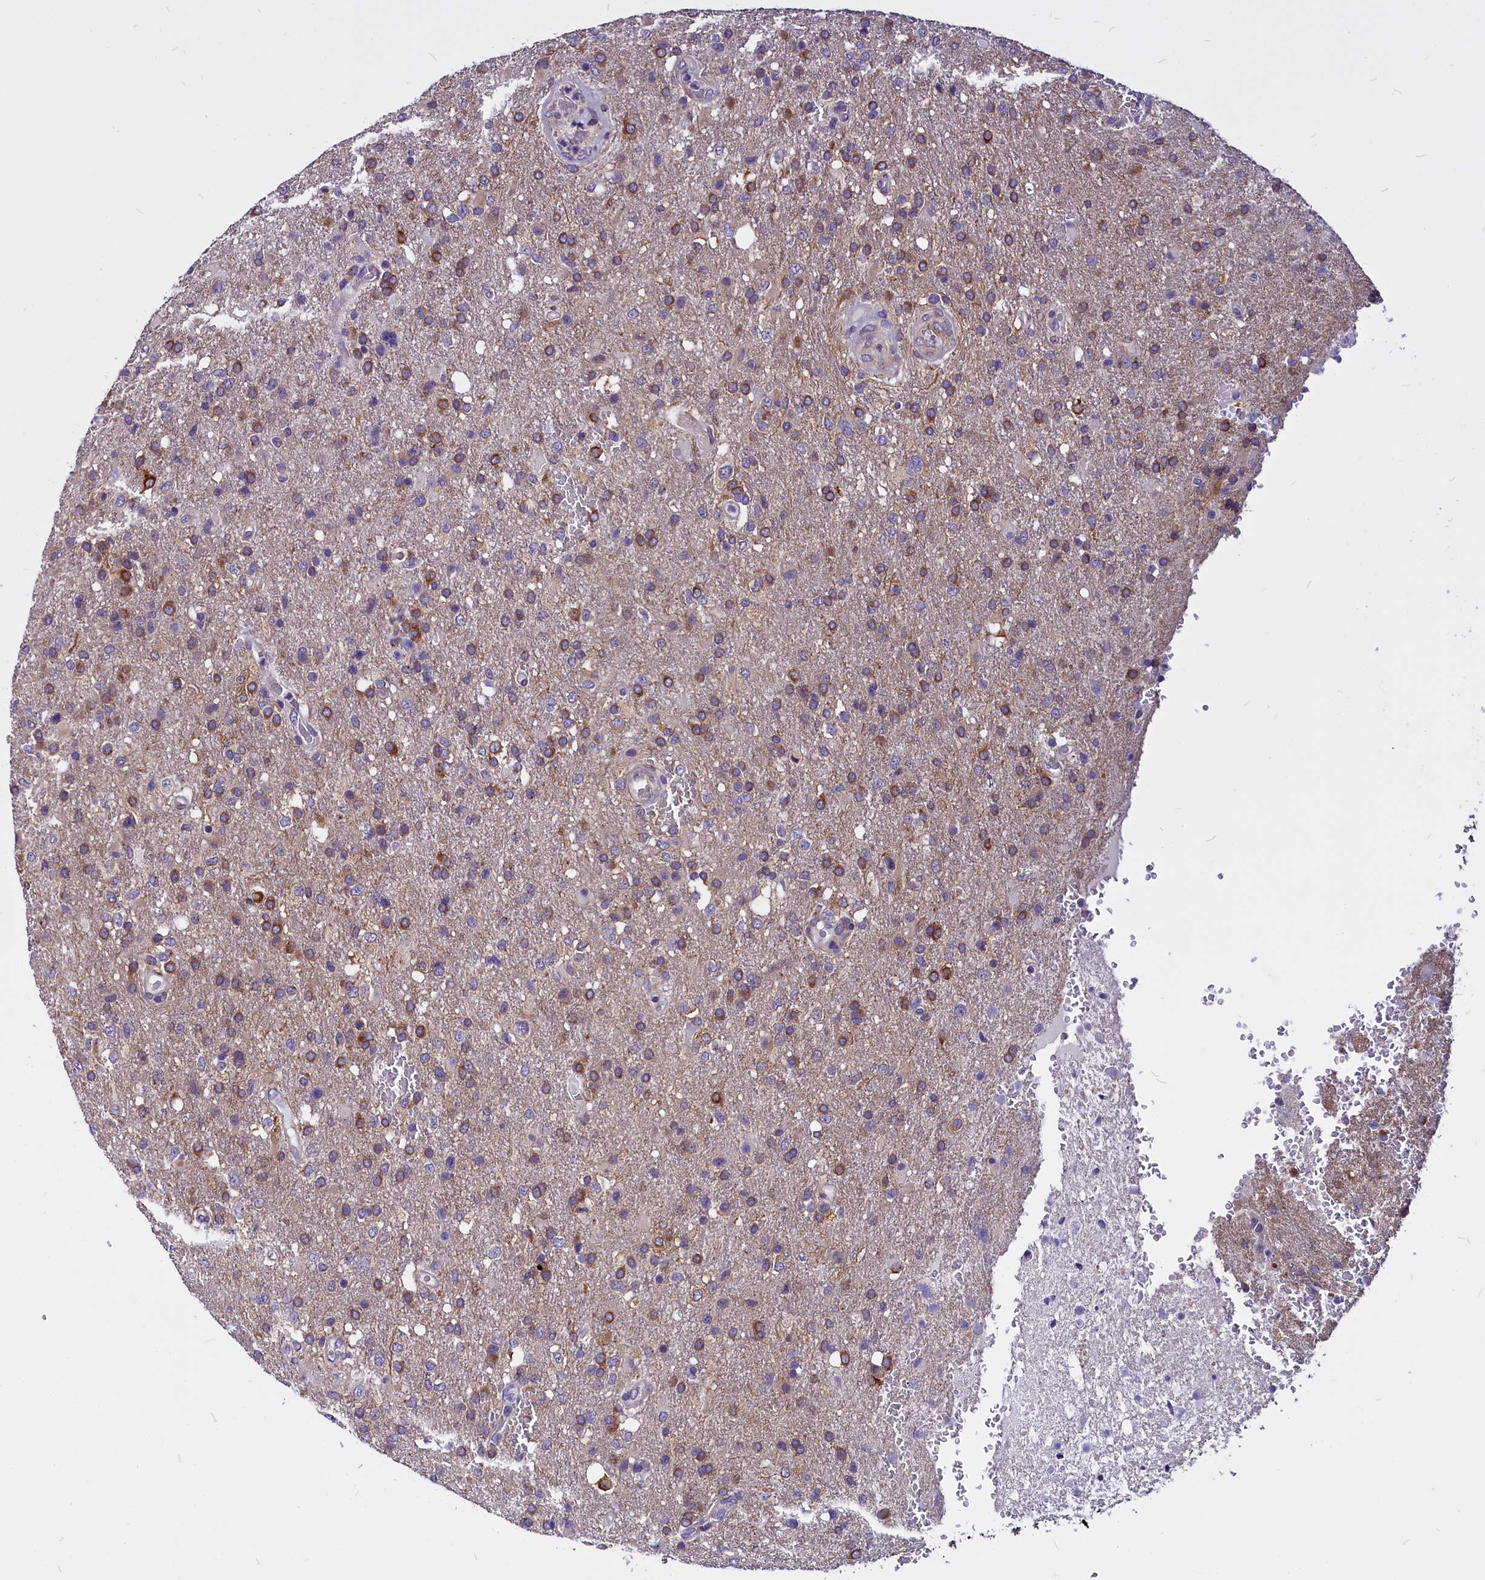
{"staining": {"intensity": "moderate", "quantity": "25%-75%", "location": "cytoplasmic/membranous"}, "tissue": "glioma", "cell_type": "Tumor cells", "image_type": "cancer", "snomed": [{"axis": "morphology", "description": "Glioma, malignant, High grade"}, {"axis": "topography", "description": "Brain"}], "caption": "Immunohistochemical staining of glioma demonstrates medium levels of moderate cytoplasmic/membranous positivity in about 25%-75% of tumor cells.", "gene": "CEP170", "patient": {"sex": "female", "age": 74}}